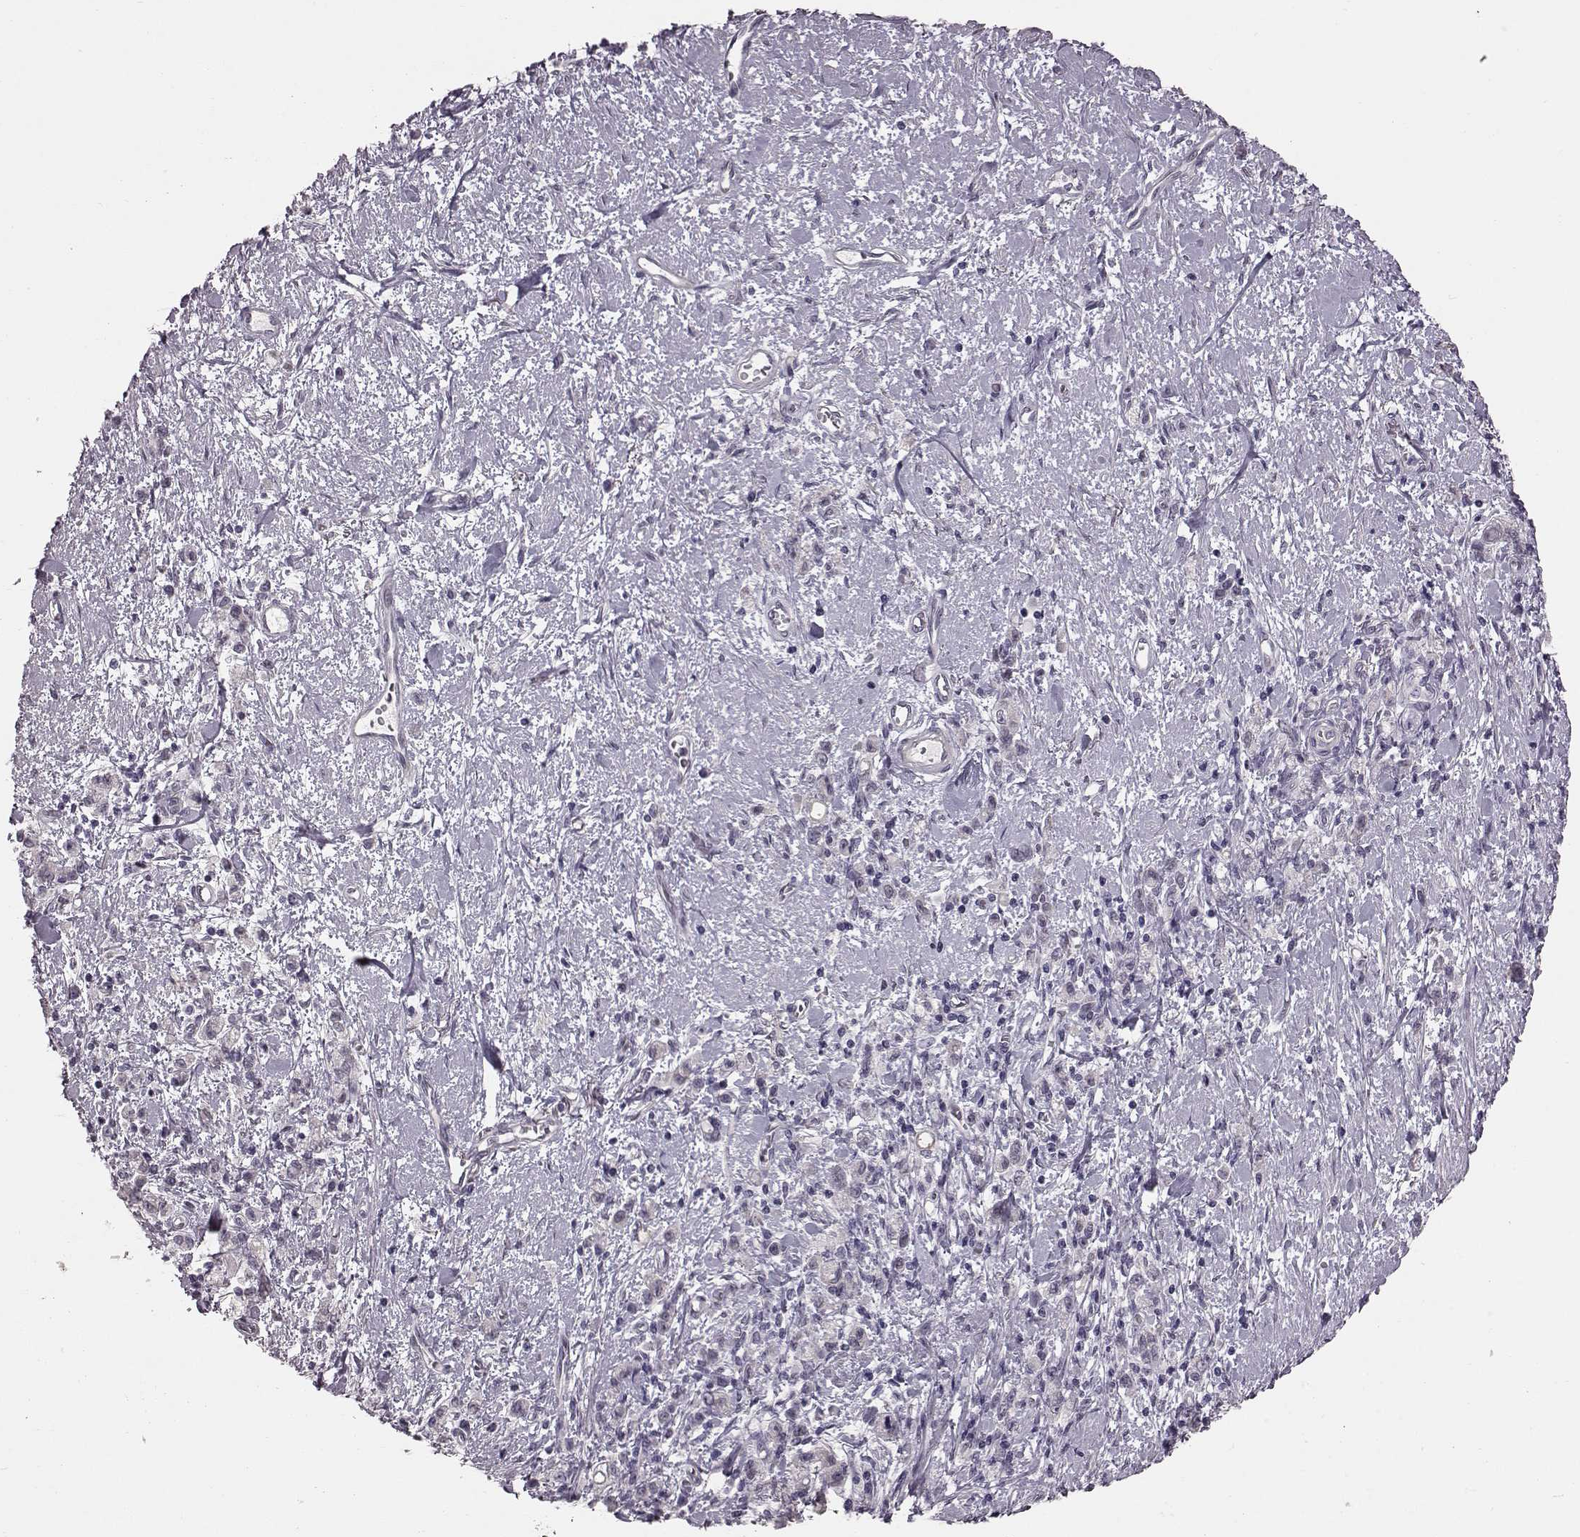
{"staining": {"intensity": "negative", "quantity": "none", "location": "none"}, "tissue": "stomach cancer", "cell_type": "Tumor cells", "image_type": "cancer", "snomed": [{"axis": "morphology", "description": "Adenocarcinoma, NOS"}, {"axis": "topography", "description": "Stomach"}], "caption": "This histopathology image is of adenocarcinoma (stomach) stained with immunohistochemistry to label a protein in brown with the nuclei are counter-stained blue. There is no expression in tumor cells.", "gene": "TCHHL1", "patient": {"sex": "male", "age": 77}}